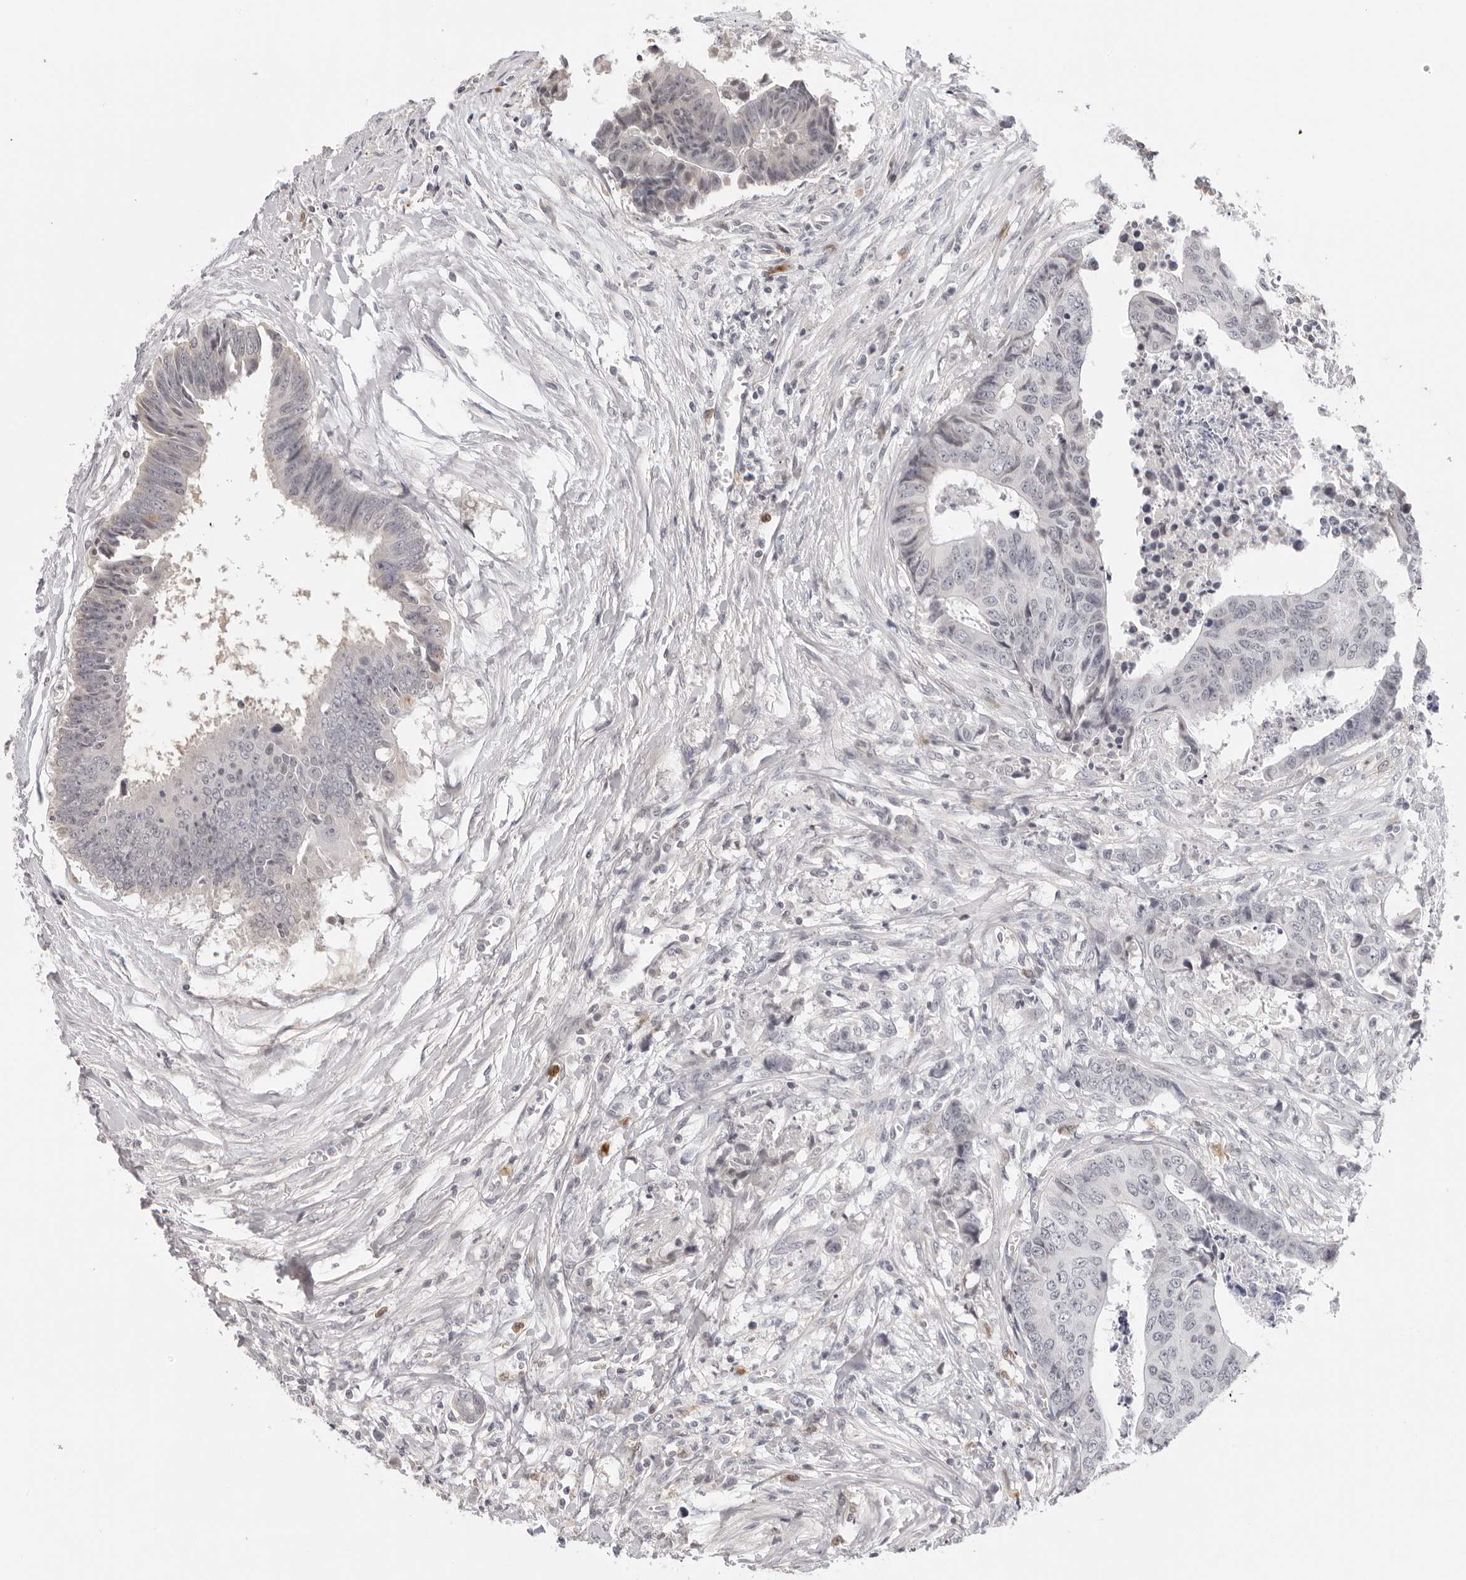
{"staining": {"intensity": "negative", "quantity": "none", "location": "none"}, "tissue": "colorectal cancer", "cell_type": "Tumor cells", "image_type": "cancer", "snomed": [{"axis": "morphology", "description": "Adenocarcinoma, NOS"}, {"axis": "topography", "description": "Rectum"}], "caption": "The immunohistochemistry image has no significant positivity in tumor cells of colorectal adenocarcinoma tissue.", "gene": "STRADB", "patient": {"sex": "male", "age": 84}}